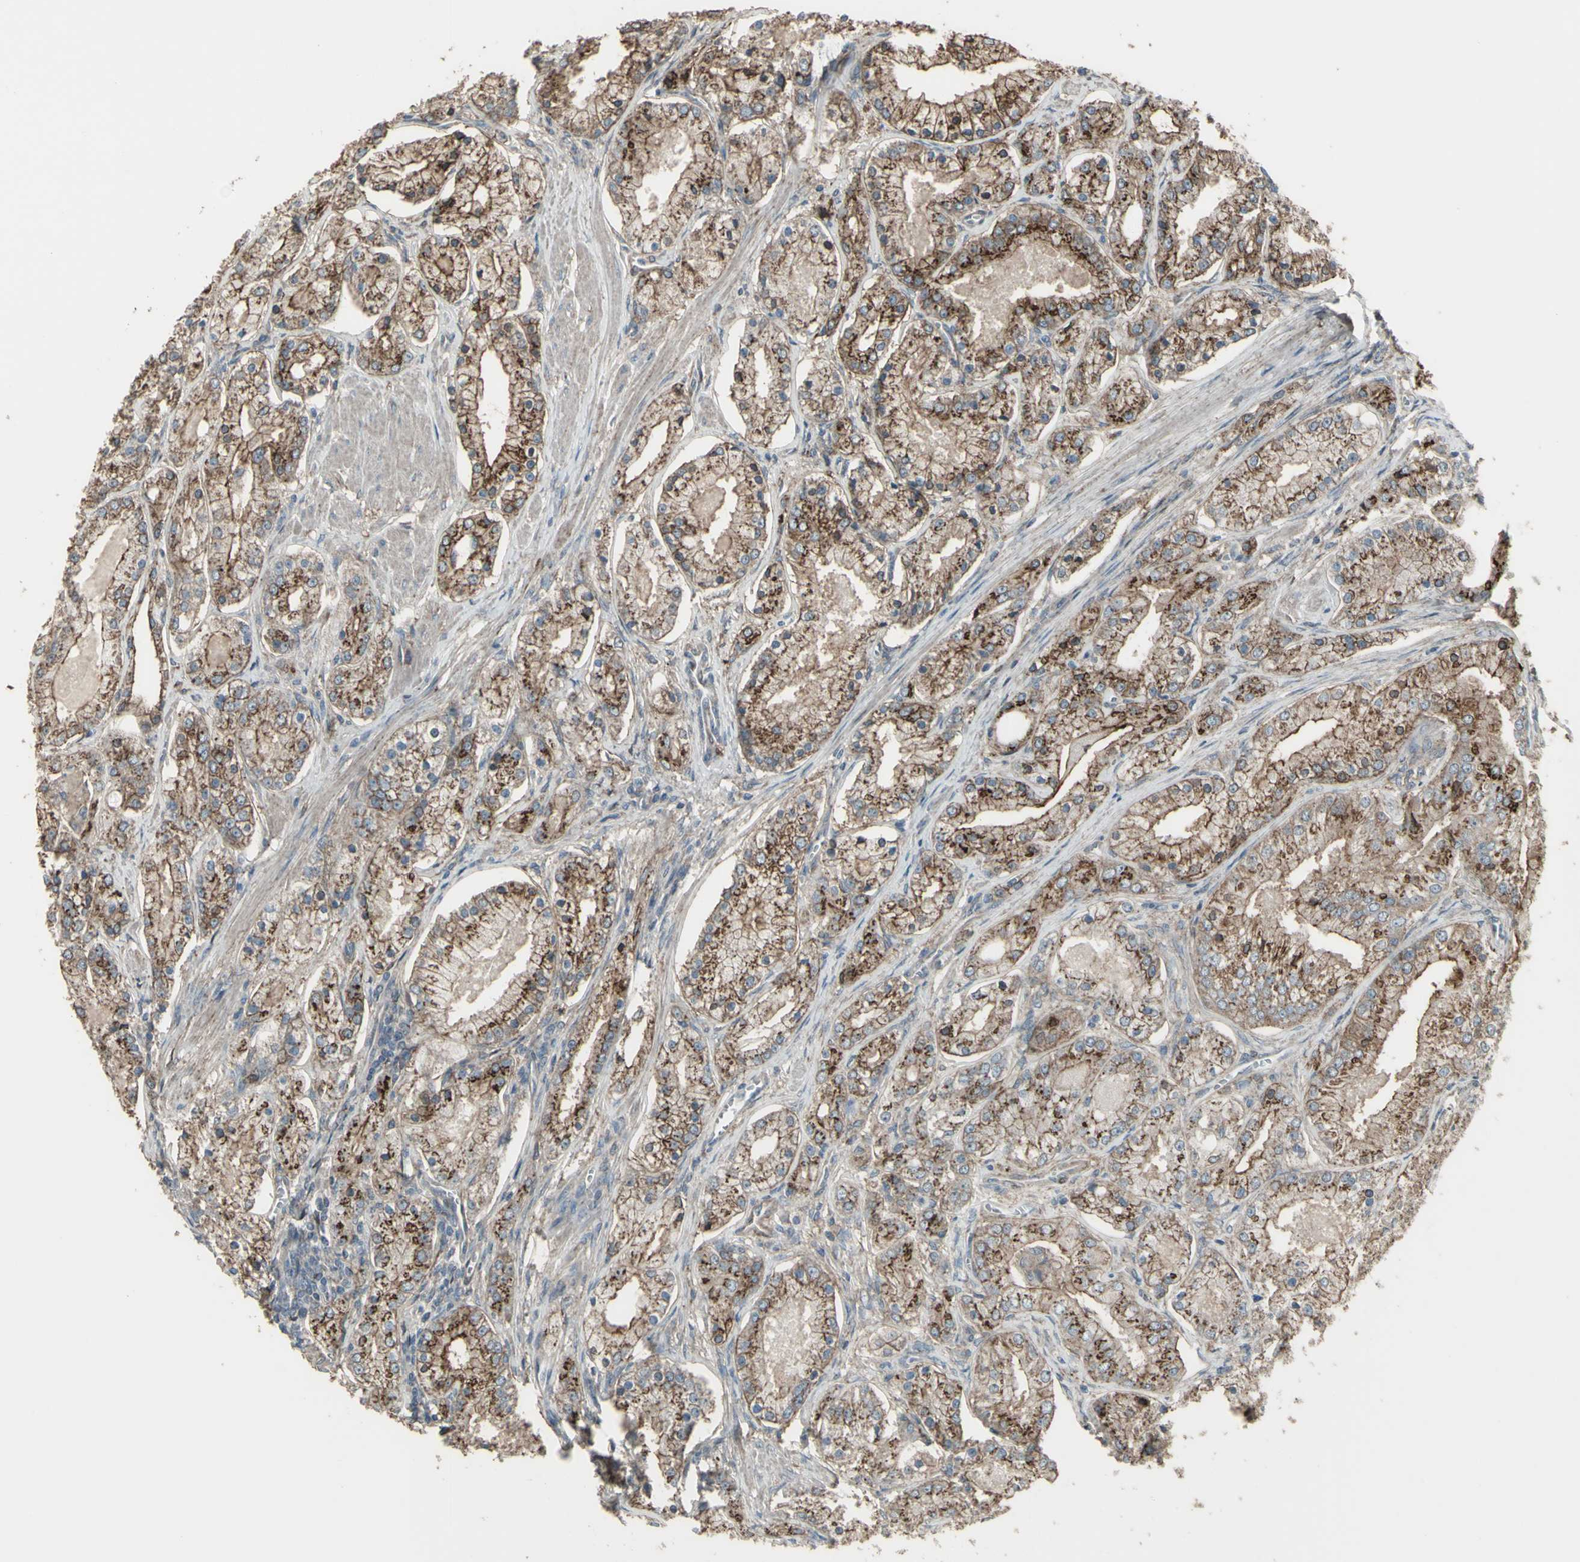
{"staining": {"intensity": "moderate", "quantity": ">75%", "location": "cytoplasmic/membranous"}, "tissue": "prostate cancer", "cell_type": "Tumor cells", "image_type": "cancer", "snomed": [{"axis": "morphology", "description": "Adenocarcinoma, High grade"}, {"axis": "topography", "description": "Prostate"}], "caption": "Protein expression analysis of prostate cancer (high-grade adenocarcinoma) shows moderate cytoplasmic/membranous positivity in approximately >75% of tumor cells. The protein is shown in brown color, while the nuclei are stained blue.", "gene": "SMO", "patient": {"sex": "male", "age": 66}}